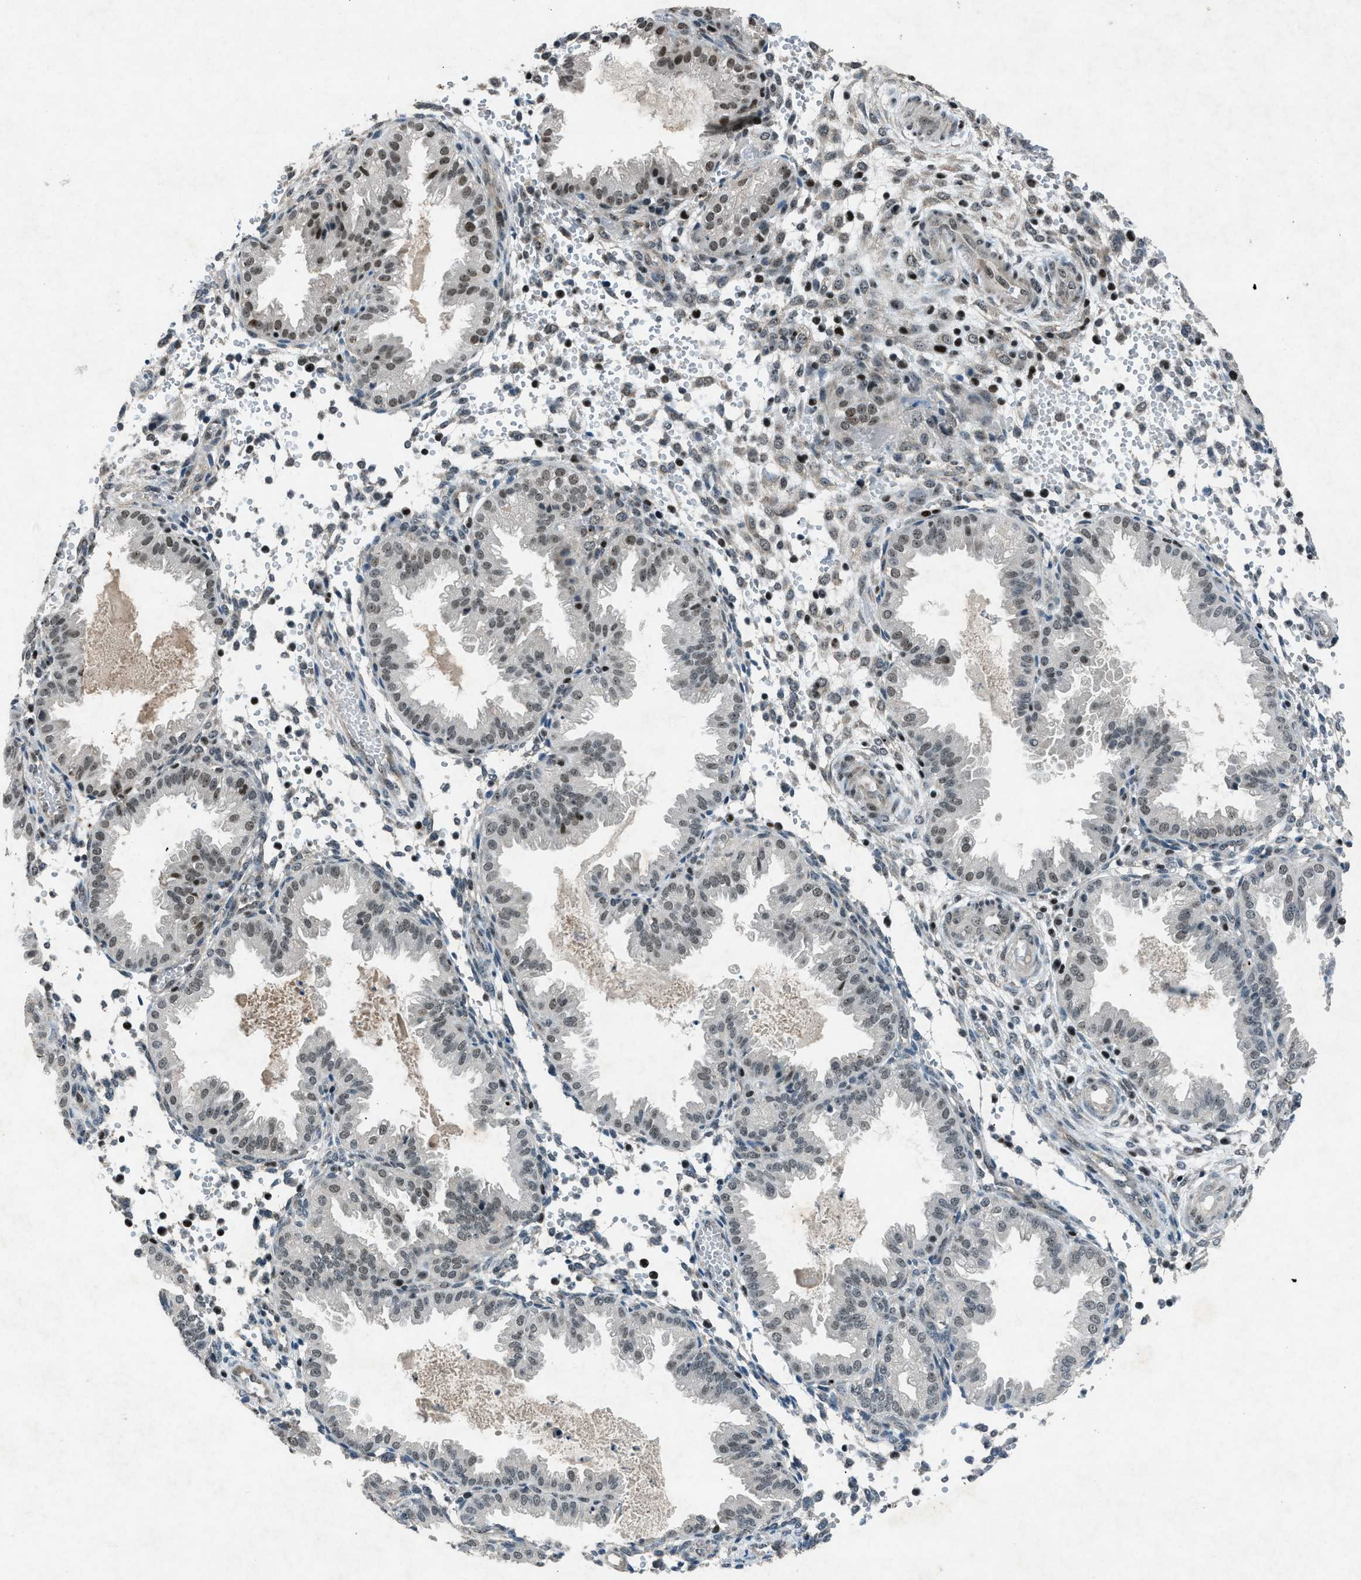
{"staining": {"intensity": "weak", "quantity": "<25%", "location": "nuclear"}, "tissue": "endometrium", "cell_type": "Cells in endometrial stroma", "image_type": "normal", "snomed": [{"axis": "morphology", "description": "Normal tissue, NOS"}, {"axis": "topography", "description": "Endometrium"}], "caption": "Cells in endometrial stroma show no significant staining in unremarkable endometrium. (DAB (3,3'-diaminobenzidine) immunohistochemistry, high magnification).", "gene": "ADCY1", "patient": {"sex": "female", "age": 33}}